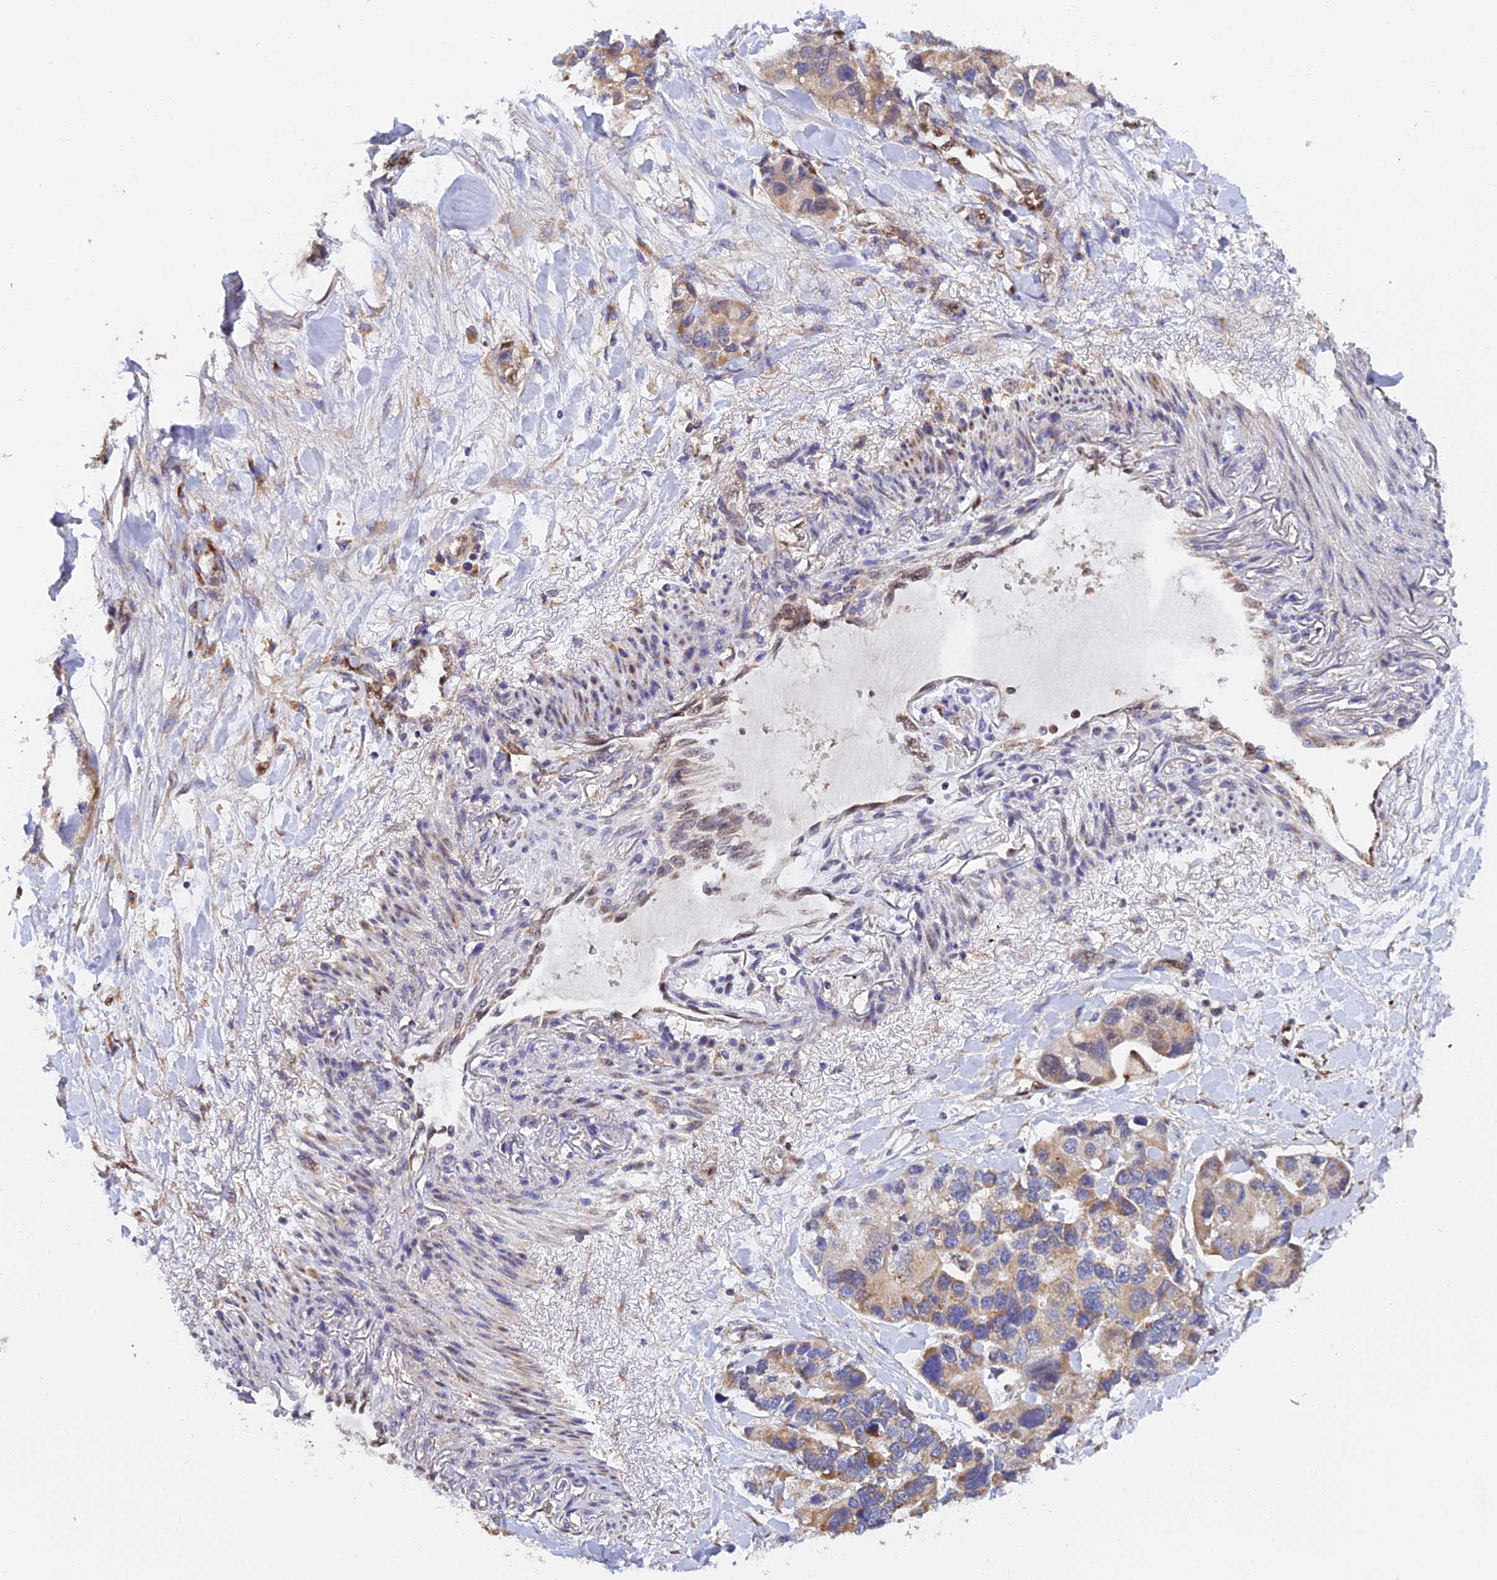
{"staining": {"intensity": "moderate", "quantity": ">75%", "location": "cytoplasmic/membranous"}, "tissue": "lung cancer", "cell_type": "Tumor cells", "image_type": "cancer", "snomed": [{"axis": "morphology", "description": "Adenocarcinoma, NOS"}, {"axis": "topography", "description": "Lung"}], "caption": "A brown stain labels moderate cytoplasmic/membranous expression of a protein in lung adenocarcinoma tumor cells.", "gene": "PODNL1", "patient": {"sex": "female", "age": 54}}